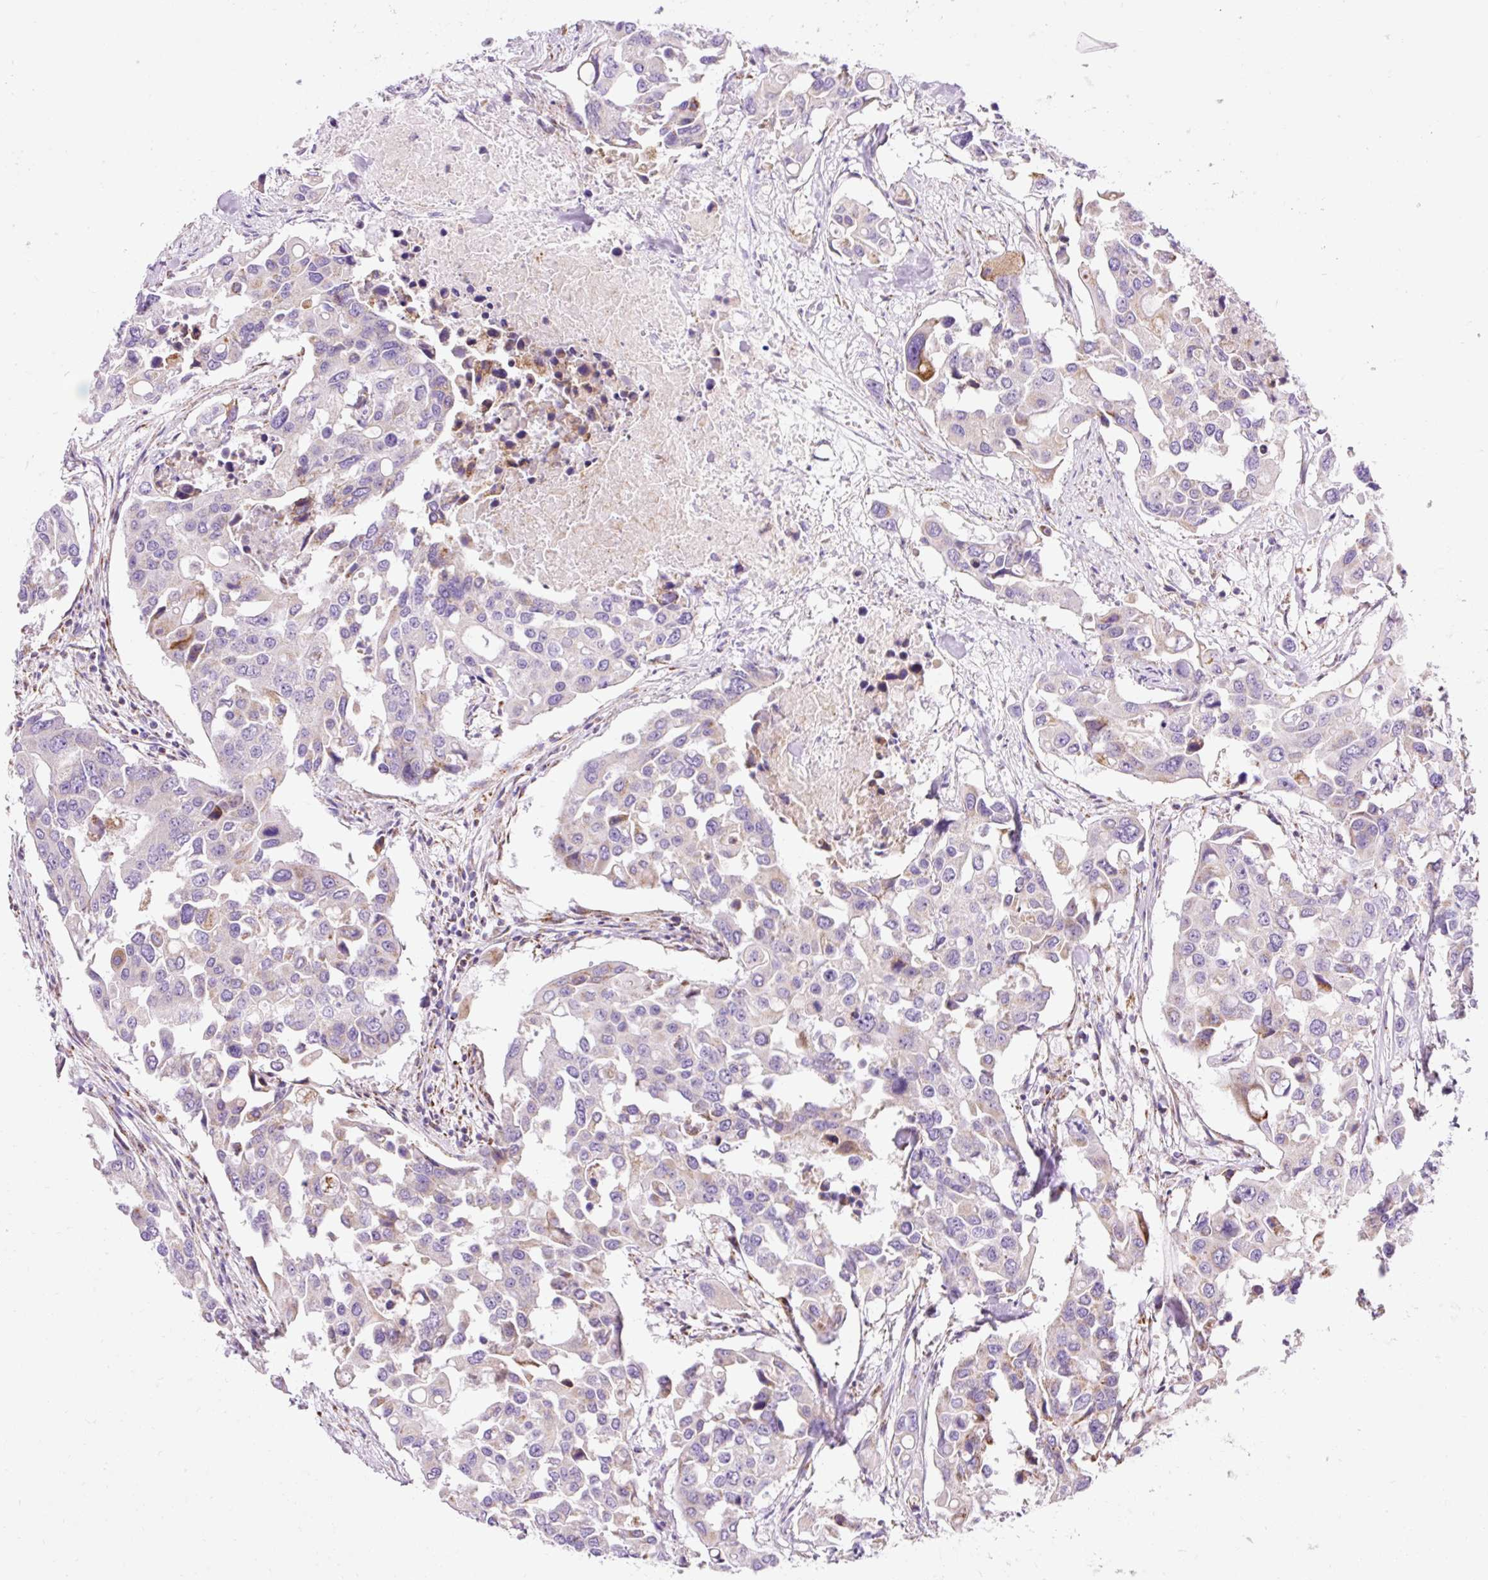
{"staining": {"intensity": "negative", "quantity": "none", "location": "none"}, "tissue": "colorectal cancer", "cell_type": "Tumor cells", "image_type": "cancer", "snomed": [{"axis": "morphology", "description": "Adenocarcinoma, NOS"}, {"axis": "topography", "description": "Colon"}], "caption": "Immunohistochemistry (IHC) photomicrograph of adenocarcinoma (colorectal) stained for a protein (brown), which displays no expression in tumor cells.", "gene": "PLPP2", "patient": {"sex": "male", "age": 77}}